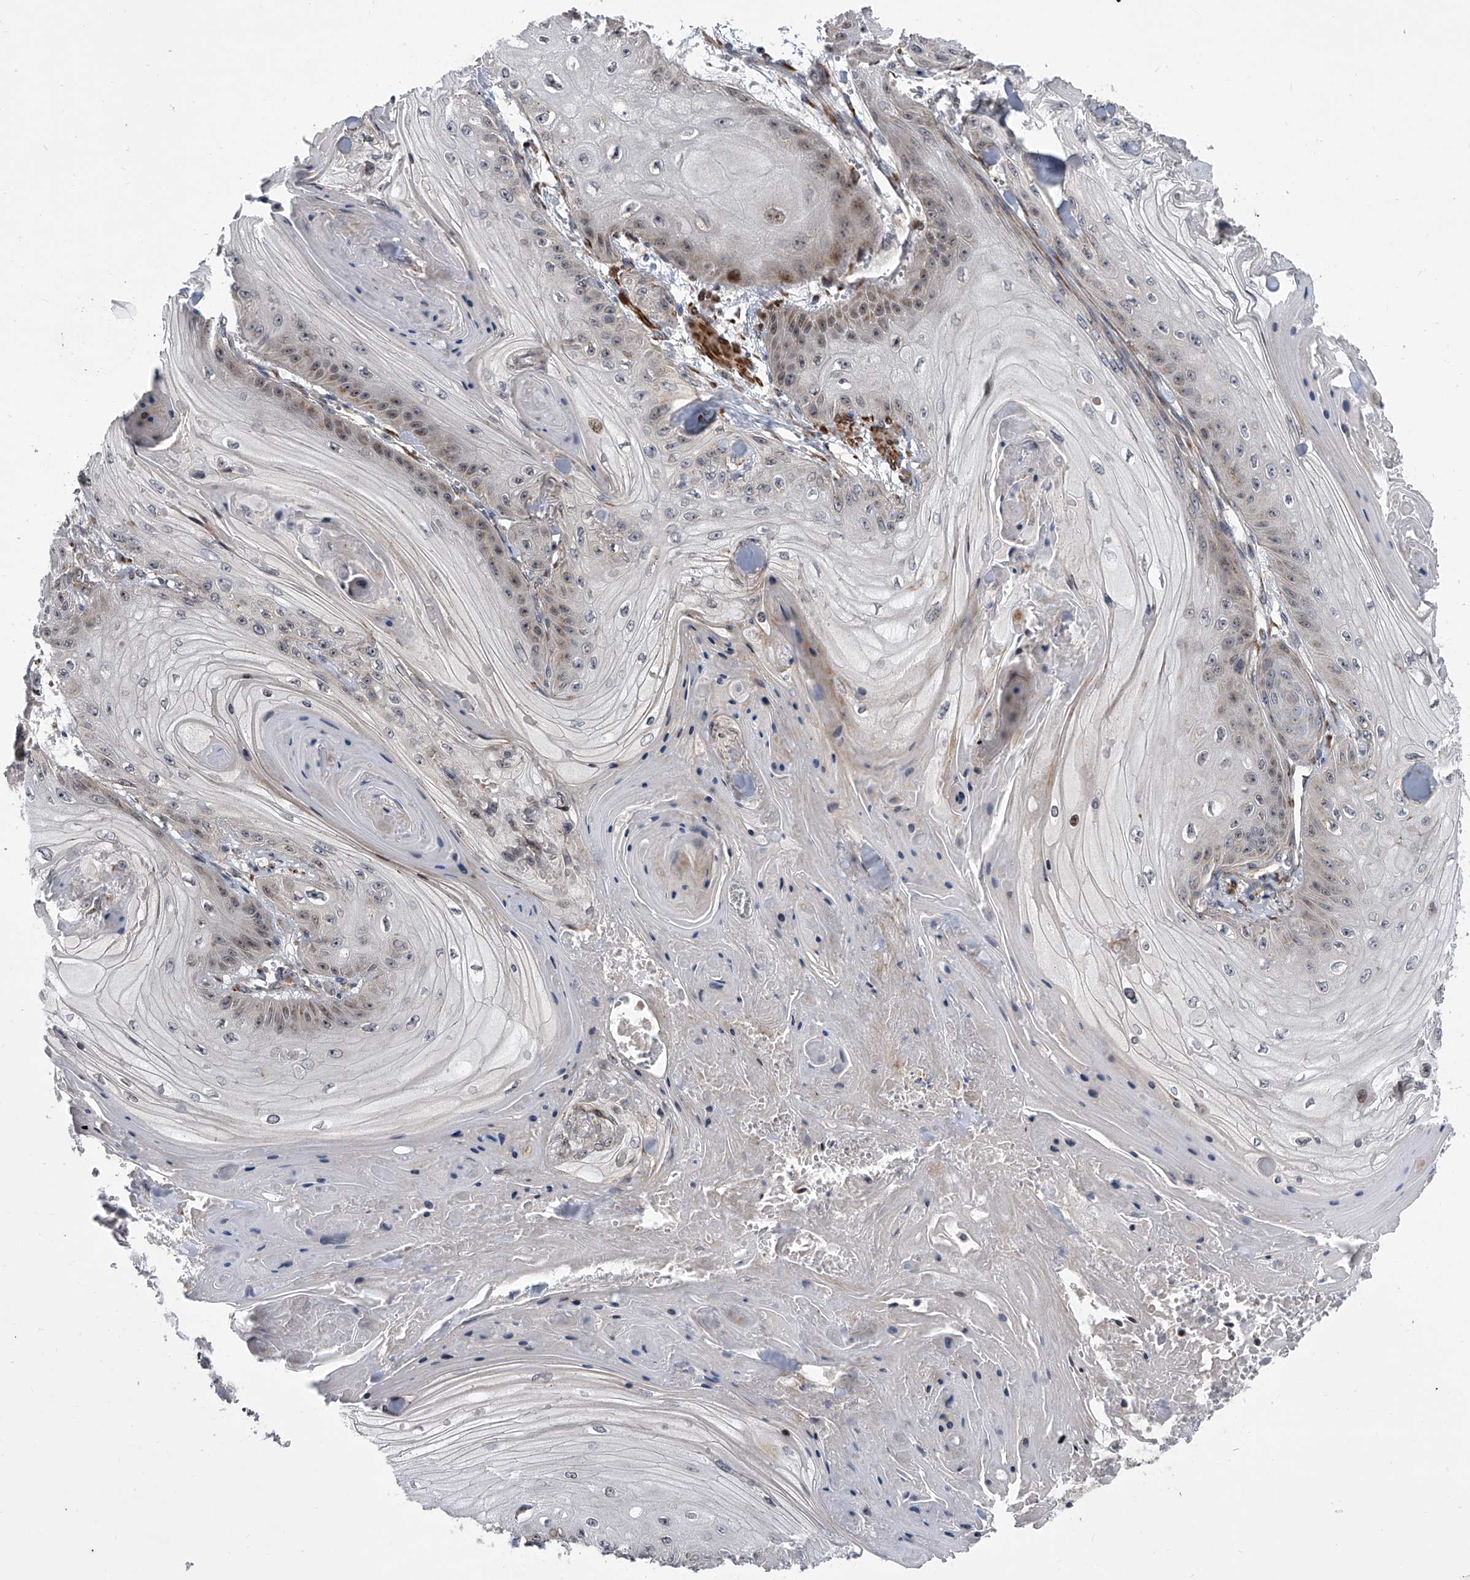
{"staining": {"intensity": "weak", "quantity": "<25%", "location": "cytoplasmic/membranous"}, "tissue": "skin cancer", "cell_type": "Tumor cells", "image_type": "cancer", "snomed": [{"axis": "morphology", "description": "Squamous cell carcinoma, NOS"}, {"axis": "topography", "description": "Skin"}], "caption": "This histopathology image is of skin cancer stained with immunohistochemistry (IHC) to label a protein in brown with the nuclei are counter-stained blue. There is no staining in tumor cells.", "gene": "DLGAP2", "patient": {"sex": "male", "age": 74}}